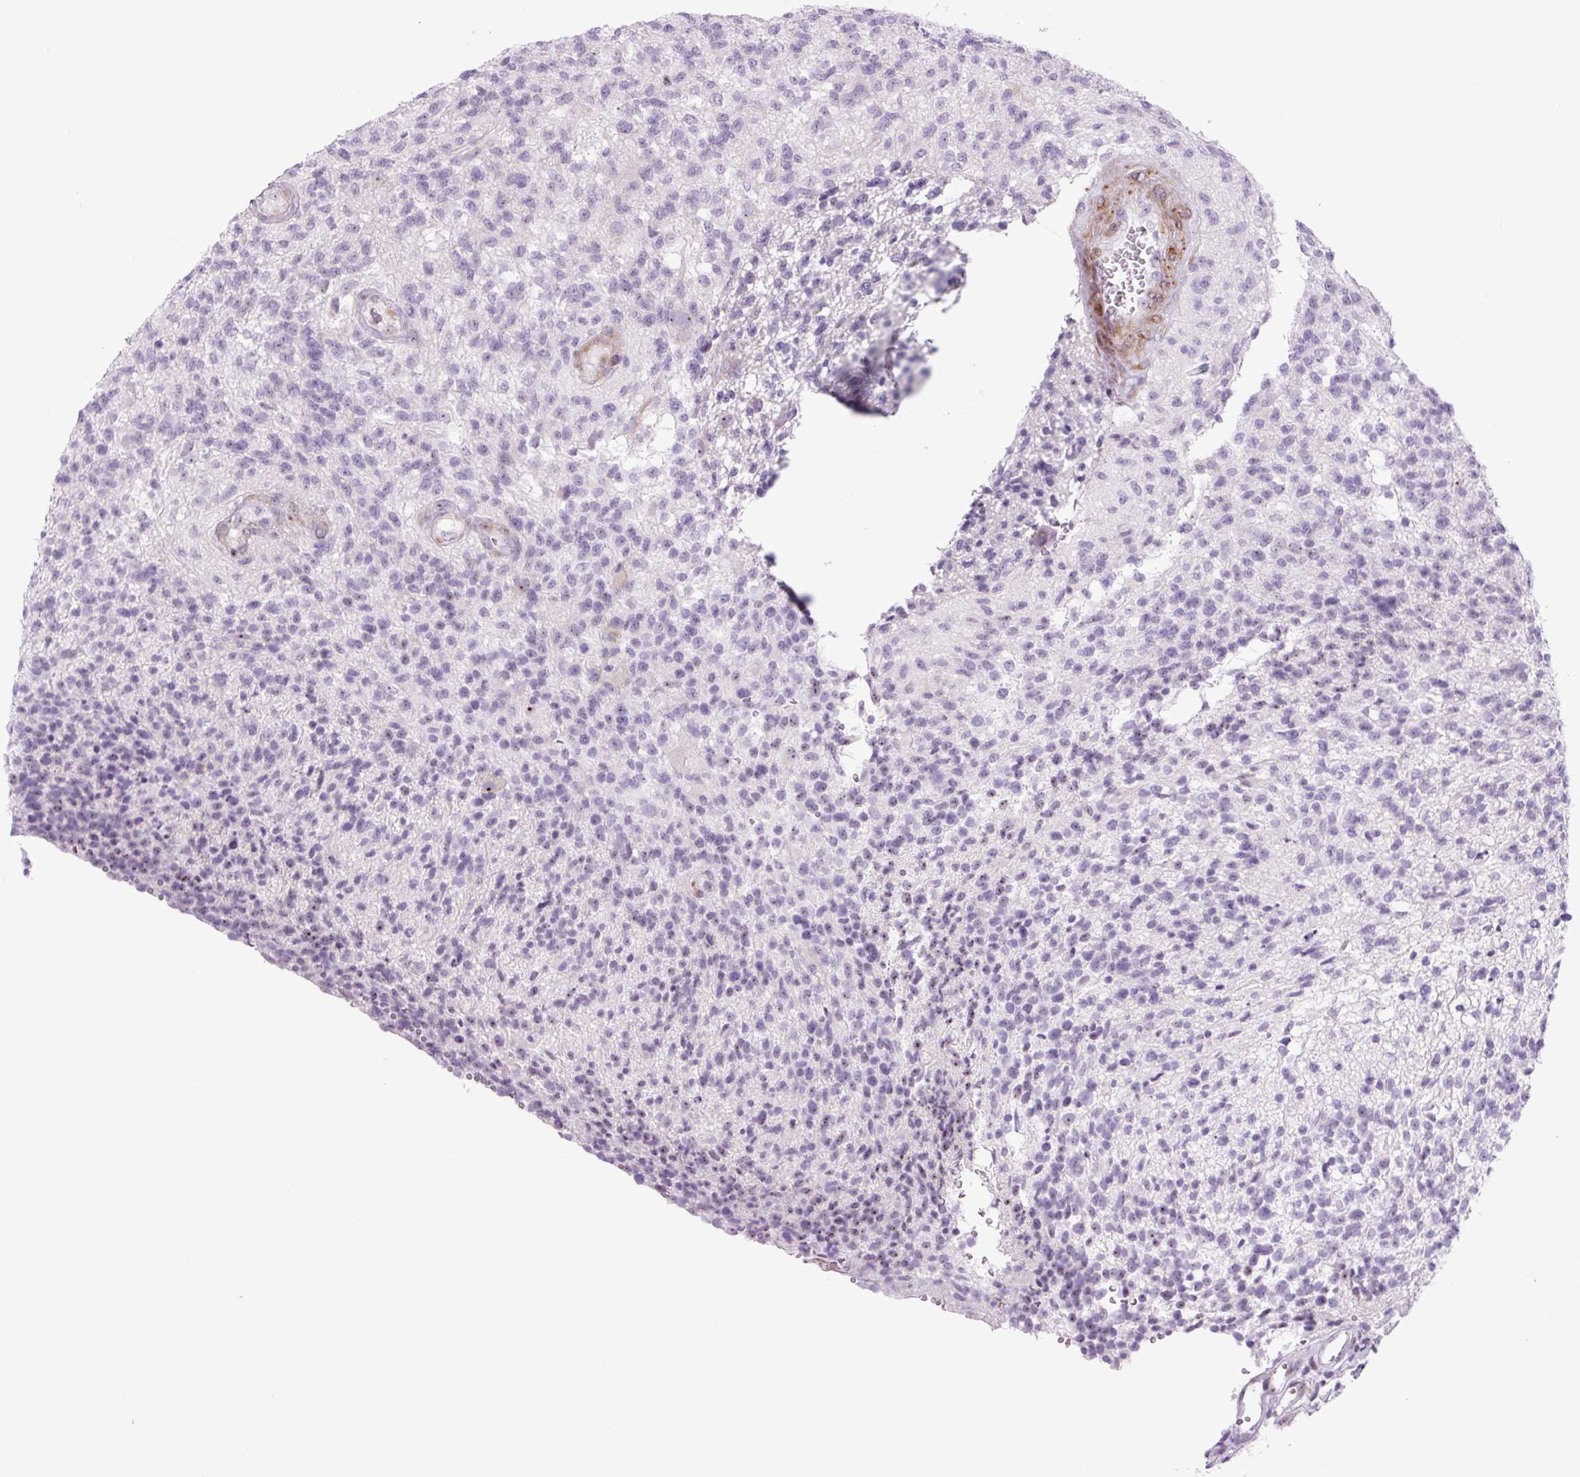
{"staining": {"intensity": "negative", "quantity": "none", "location": "none"}, "tissue": "glioma", "cell_type": "Tumor cells", "image_type": "cancer", "snomed": [{"axis": "morphology", "description": "Glioma, malignant, High grade"}, {"axis": "topography", "description": "Brain"}], "caption": "This is a image of IHC staining of glioma, which shows no staining in tumor cells. (Stains: DAB IHC with hematoxylin counter stain, Microscopy: brightfield microscopy at high magnification).", "gene": "RRS1", "patient": {"sex": "male", "age": 56}}